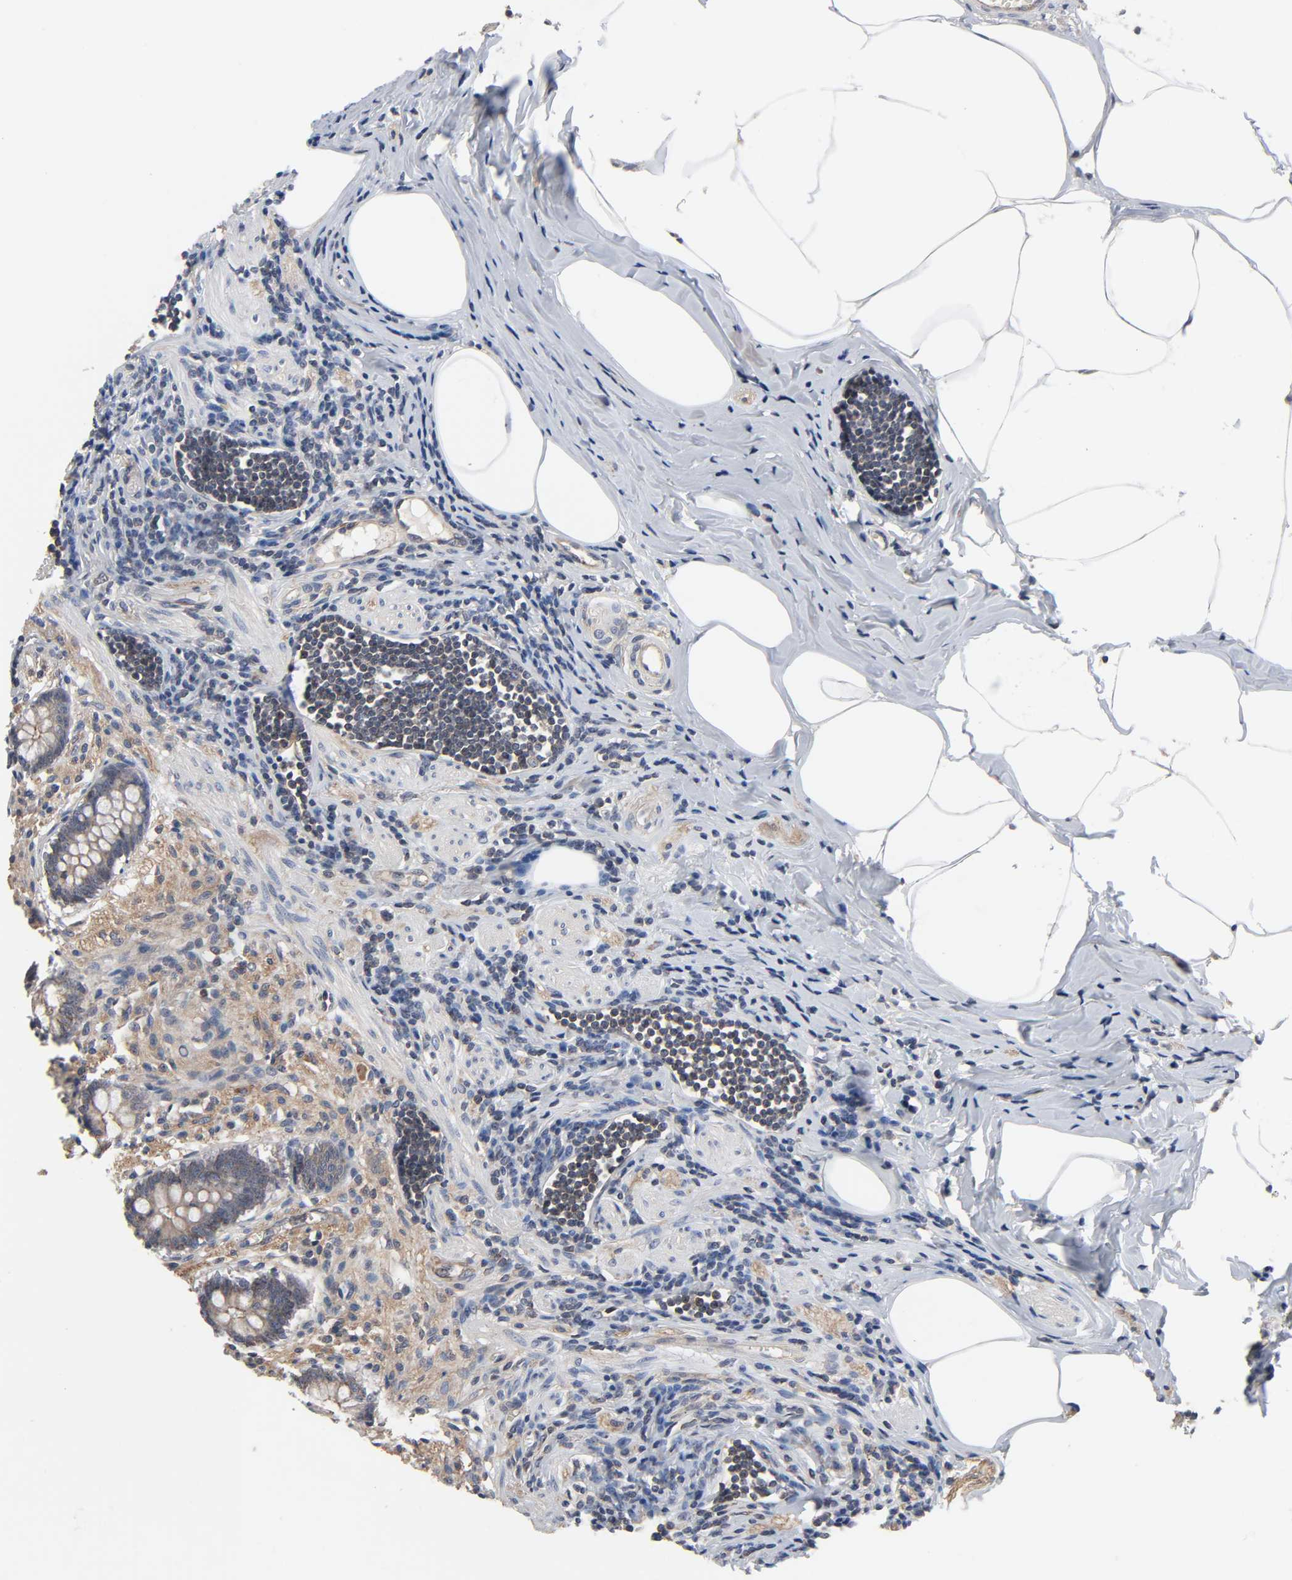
{"staining": {"intensity": "weak", "quantity": "25%-75%", "location": "cytoplasmic/membranous"}, "tissue": "appendix", "cell_type": "Glandular cells", "image_type": "normal", "snomed": [{"axis": "morphology", "description": "Normal tissue, NOS"}, {"axis": "topography", "description": "Appendix"}], "caption": "Immunohistochemistry histopathology image of benign appendix: human appendix stained using immunohistochemistry (IHC) displays low levels of weak protein expression localized specifically in the cytoplasmic/membranous of glandular cells, appearing as a cytoplasmic/membranous brown color.", "gene": "DDX10", "patient": {"sex": "female", "age": 50}}